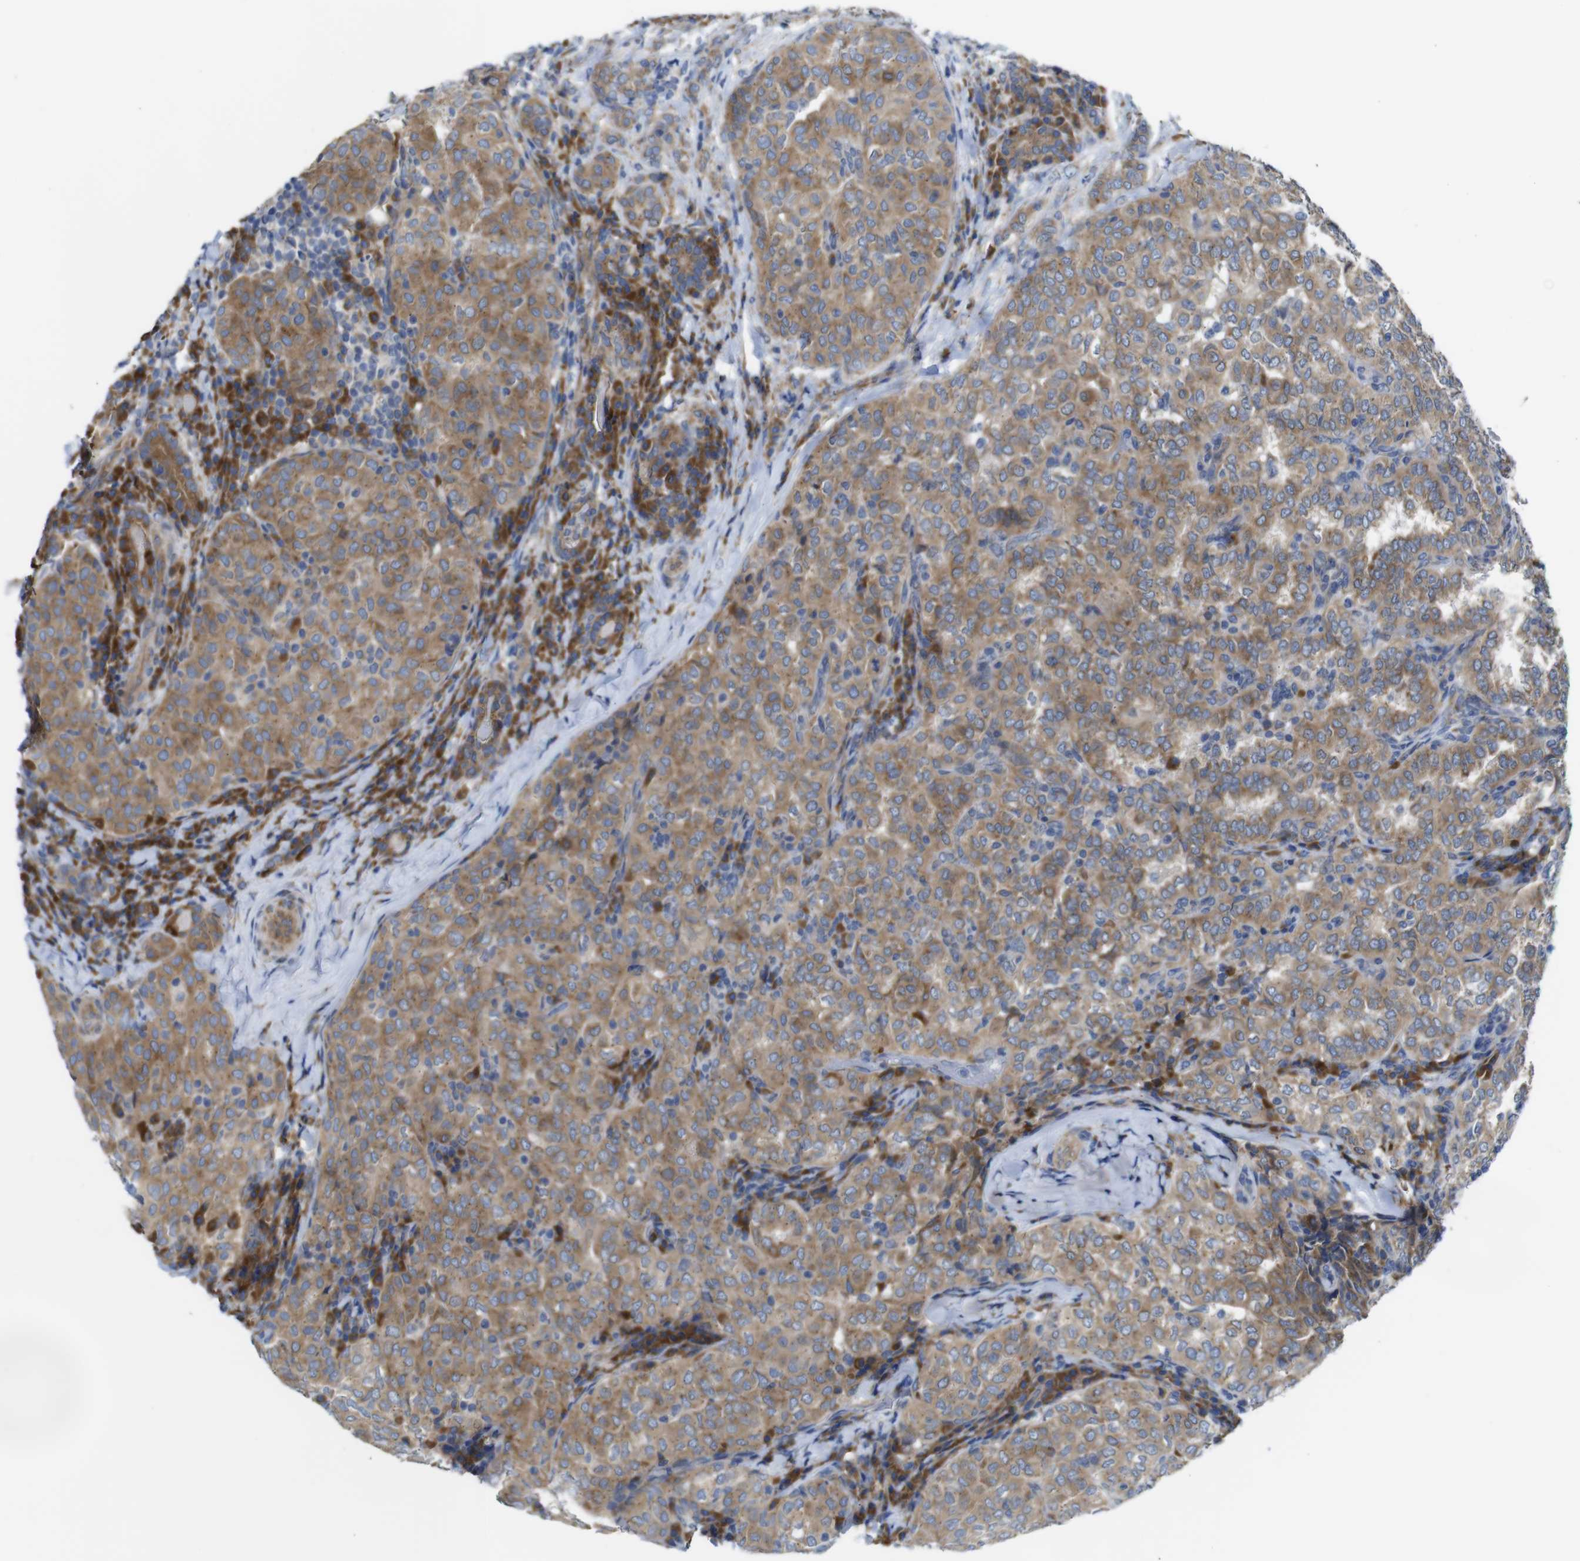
{"staining": {"intensity": "moderate", "quantity": ">75%", "location": "cytoplasmic/membranous"}, "tissue": "thyroid cancer", "cell_type": "Tumor cells", "image_type": "cancer", "snomed": [{"axis": "morphology", "description": "Papillary adenocarcinoma, NOS"}, {"axis": "topography", "description": "Thyroid gland"}], "caption": "Thyroid papillary adenocarcinoma stained with immunohistochemistry (IHC) shows moderate cytoplasmic/membranous staining in about >75% of tumor cells.", "gene": "DDRGK1", "patient": {"sex": "female", "age": 30}}